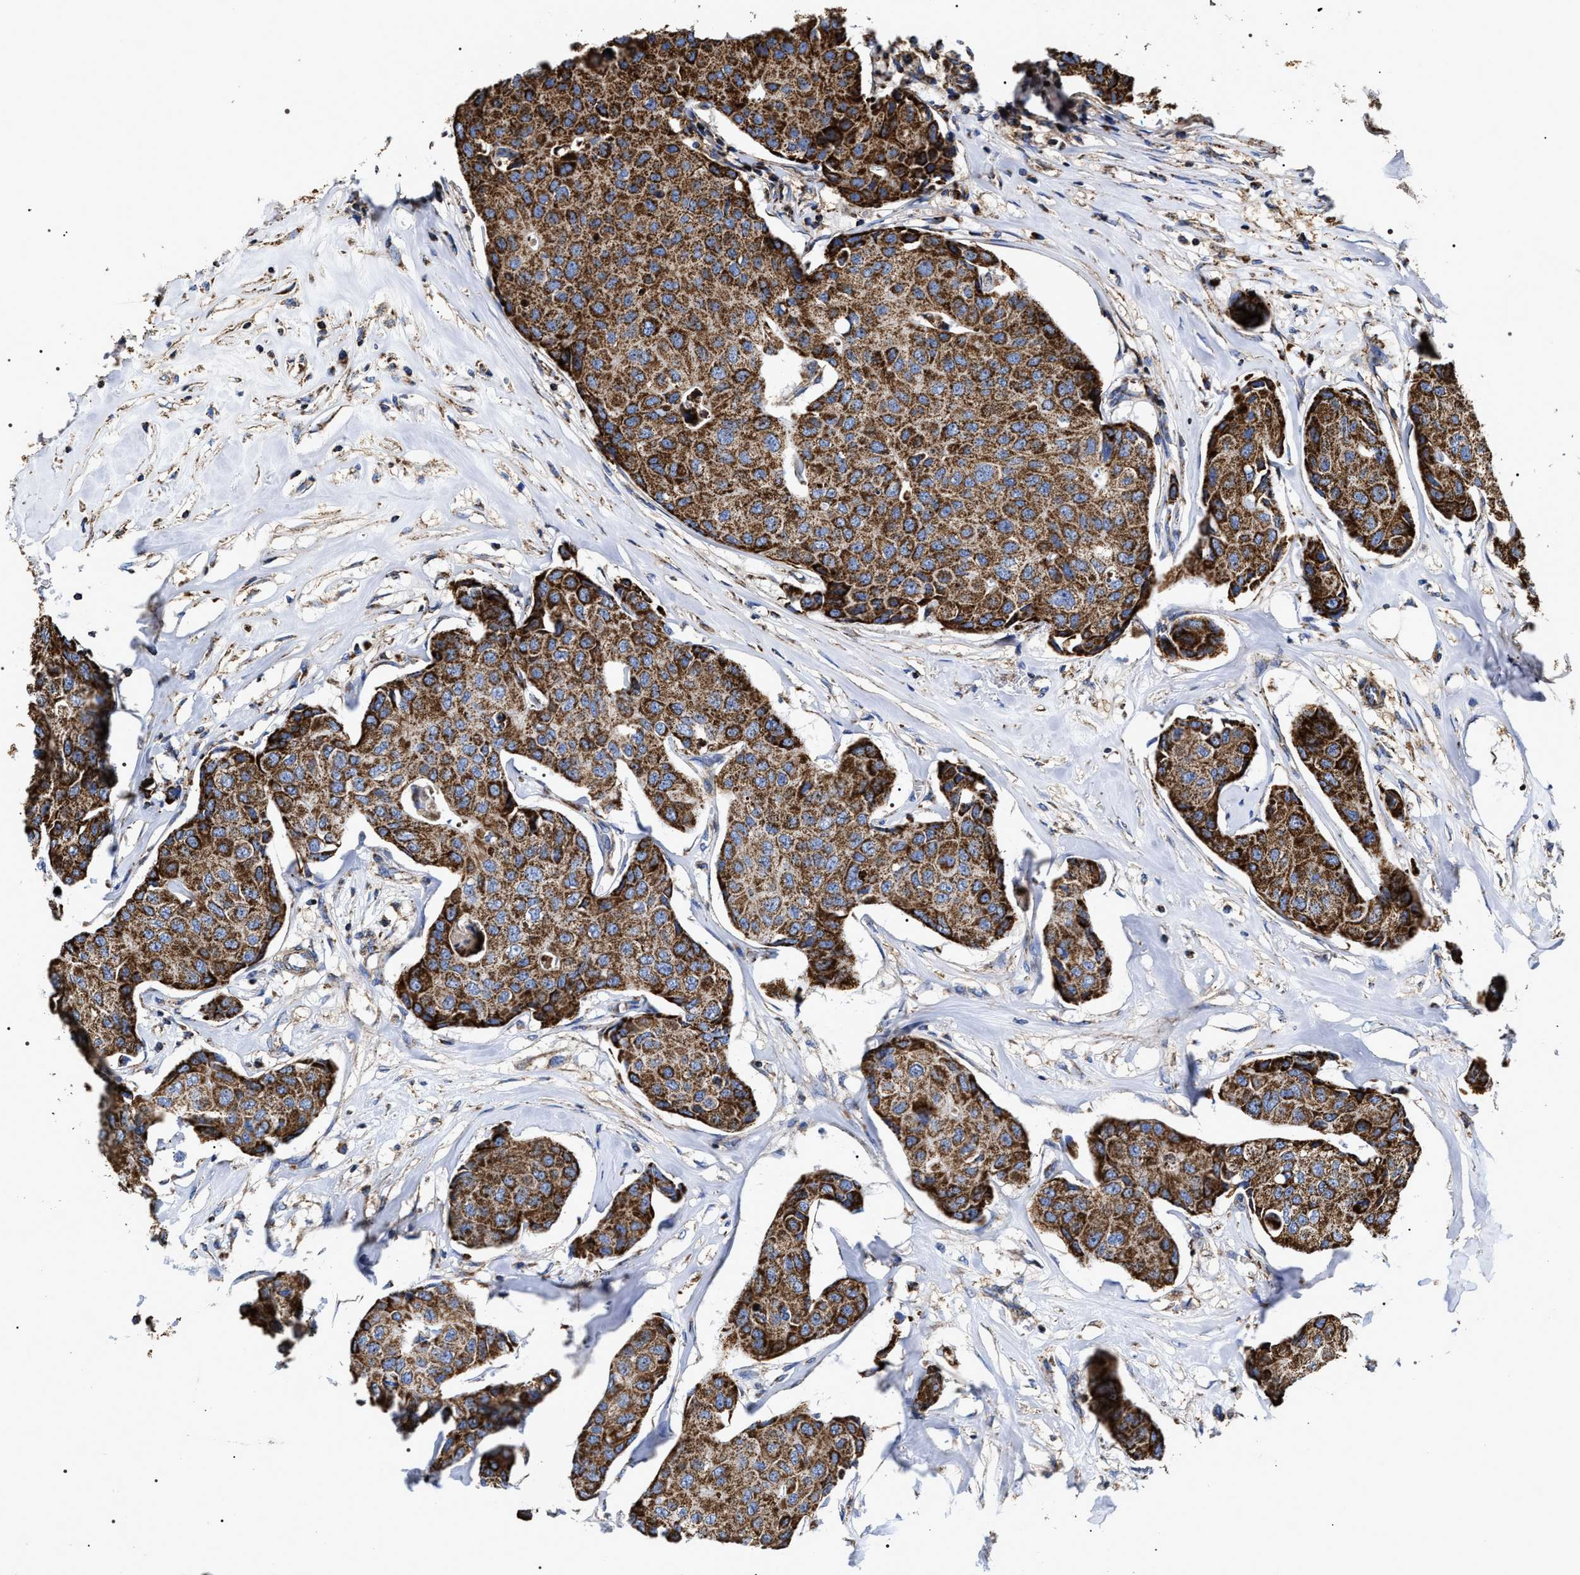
{"staining": {"intensity": "strong", "quantity": ">75%", "location": "cytoplasmic/membranous"}, "tissue": "breast cancer", "cell_type": "Tumor cells", "image_type": "cancer", "snomed": [{"axis": "morphology", "description": "Duct carcinoma"}, {"axis": "topography", "description": "Breast"}], "caption": "IHC (DAB (3,3'-diaminobenzidine)) staining of human invasive ductal carcinoma (breast) demonstrates strong cytoplasmic/membranous protein staining in approximately >75% of tumor cells. The staining was performed using DAB (3,3'-diaminobenzidine) to visualize the protein expression in brown, while the nuclei were stained in blue with hematoxylin (Magnification: 20x).", "gene": "COG5", "patient": {"sex": "female", "age": 80}}